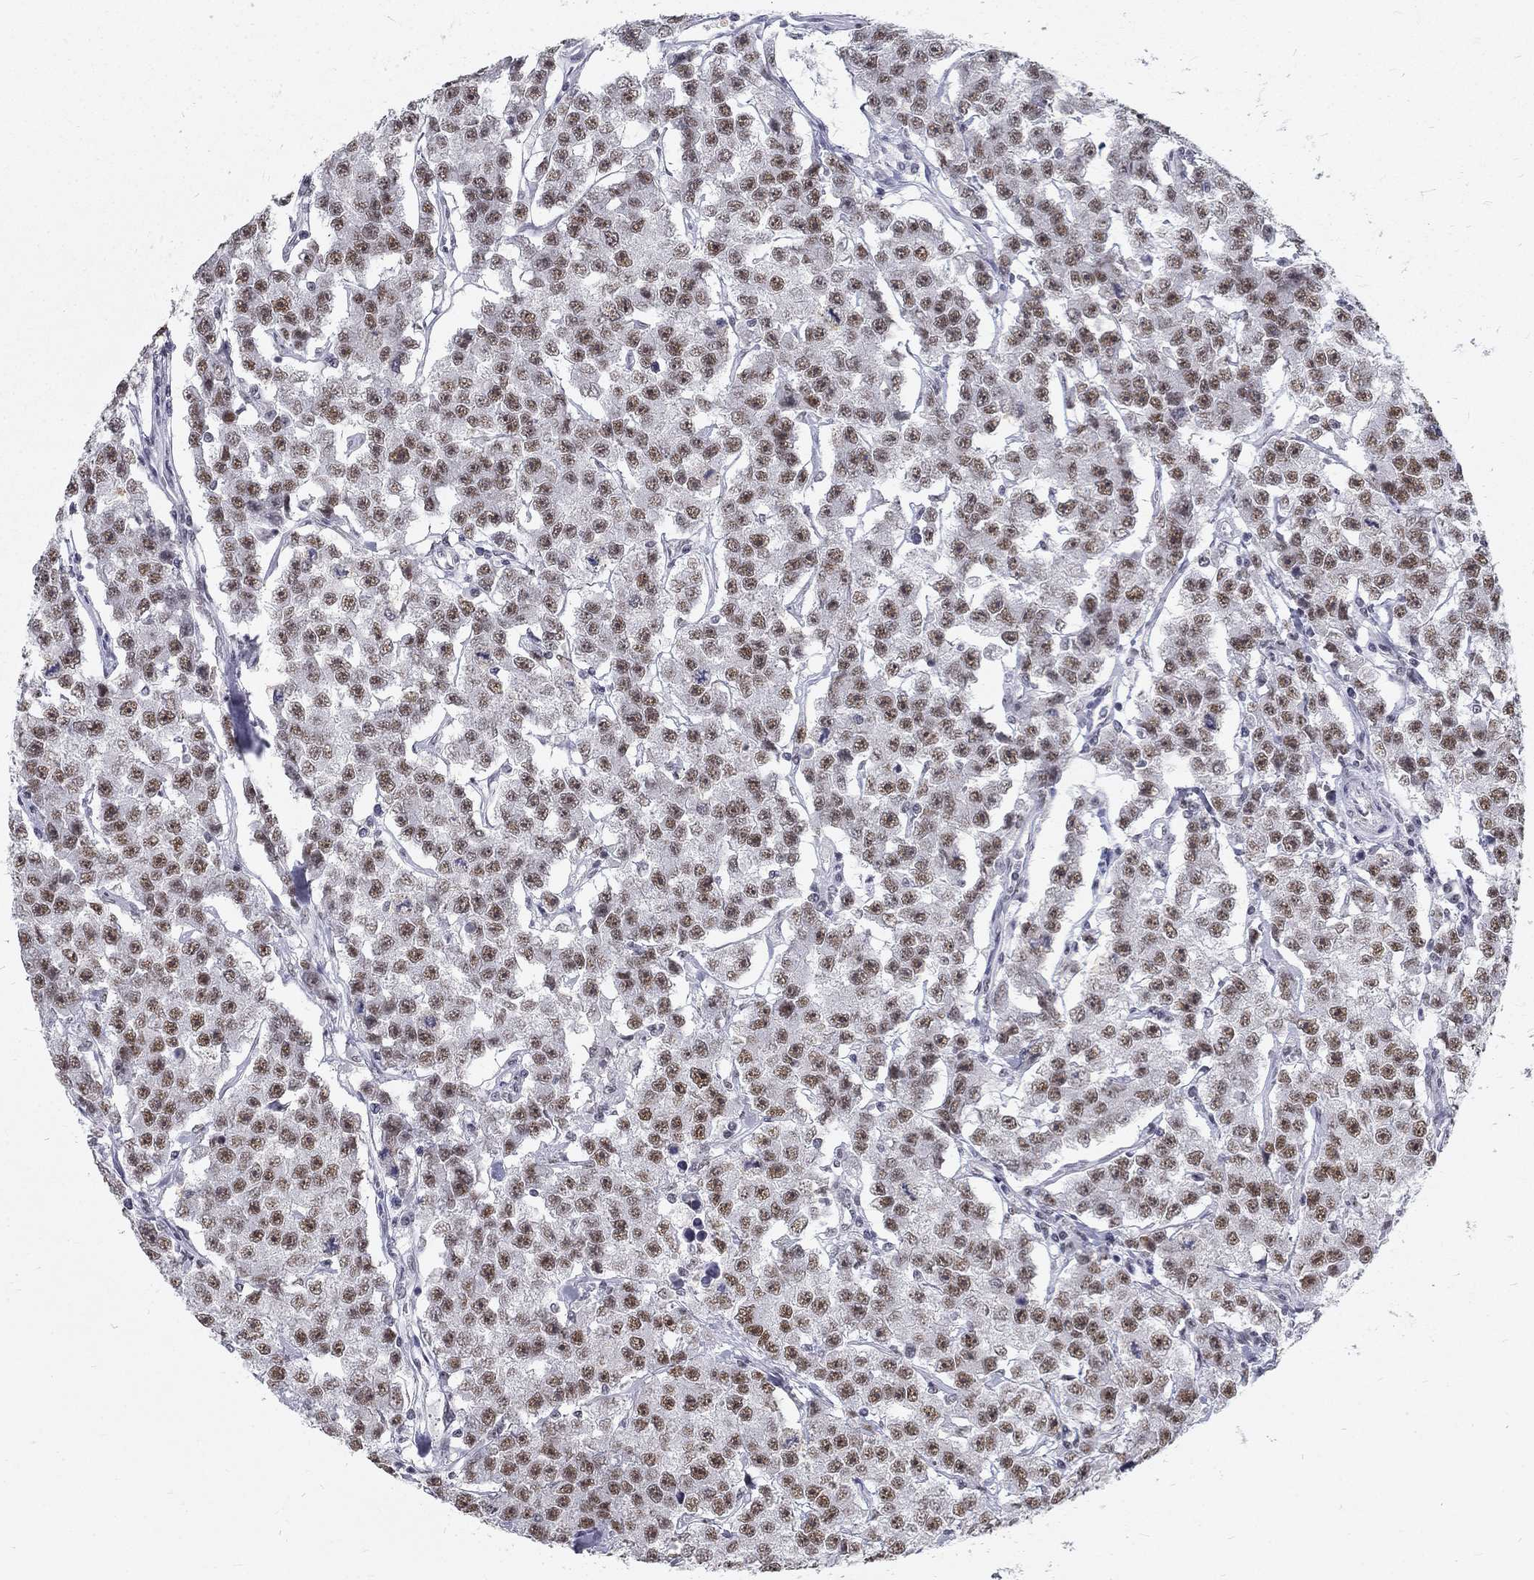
{"staining": {"intensity": "moderate", "quantity": "25%-75%", "location": "nuclear"}, "tissue": "testis cancer", "cell_type": "Tumor cells", "image_type": "cancer", "snomed": [{"axis": "morphology", "description": "Seminoma, NOS"}, {"axis": "topography", "description": "Testis"}], "caption": "Testis cancer (seminoma) stained with IHC displays moderate nuclear staining in approximately 25%-75% of tumor cells.", "gene": "SNORC", "patient": {"sex": "male", "age": 59}}